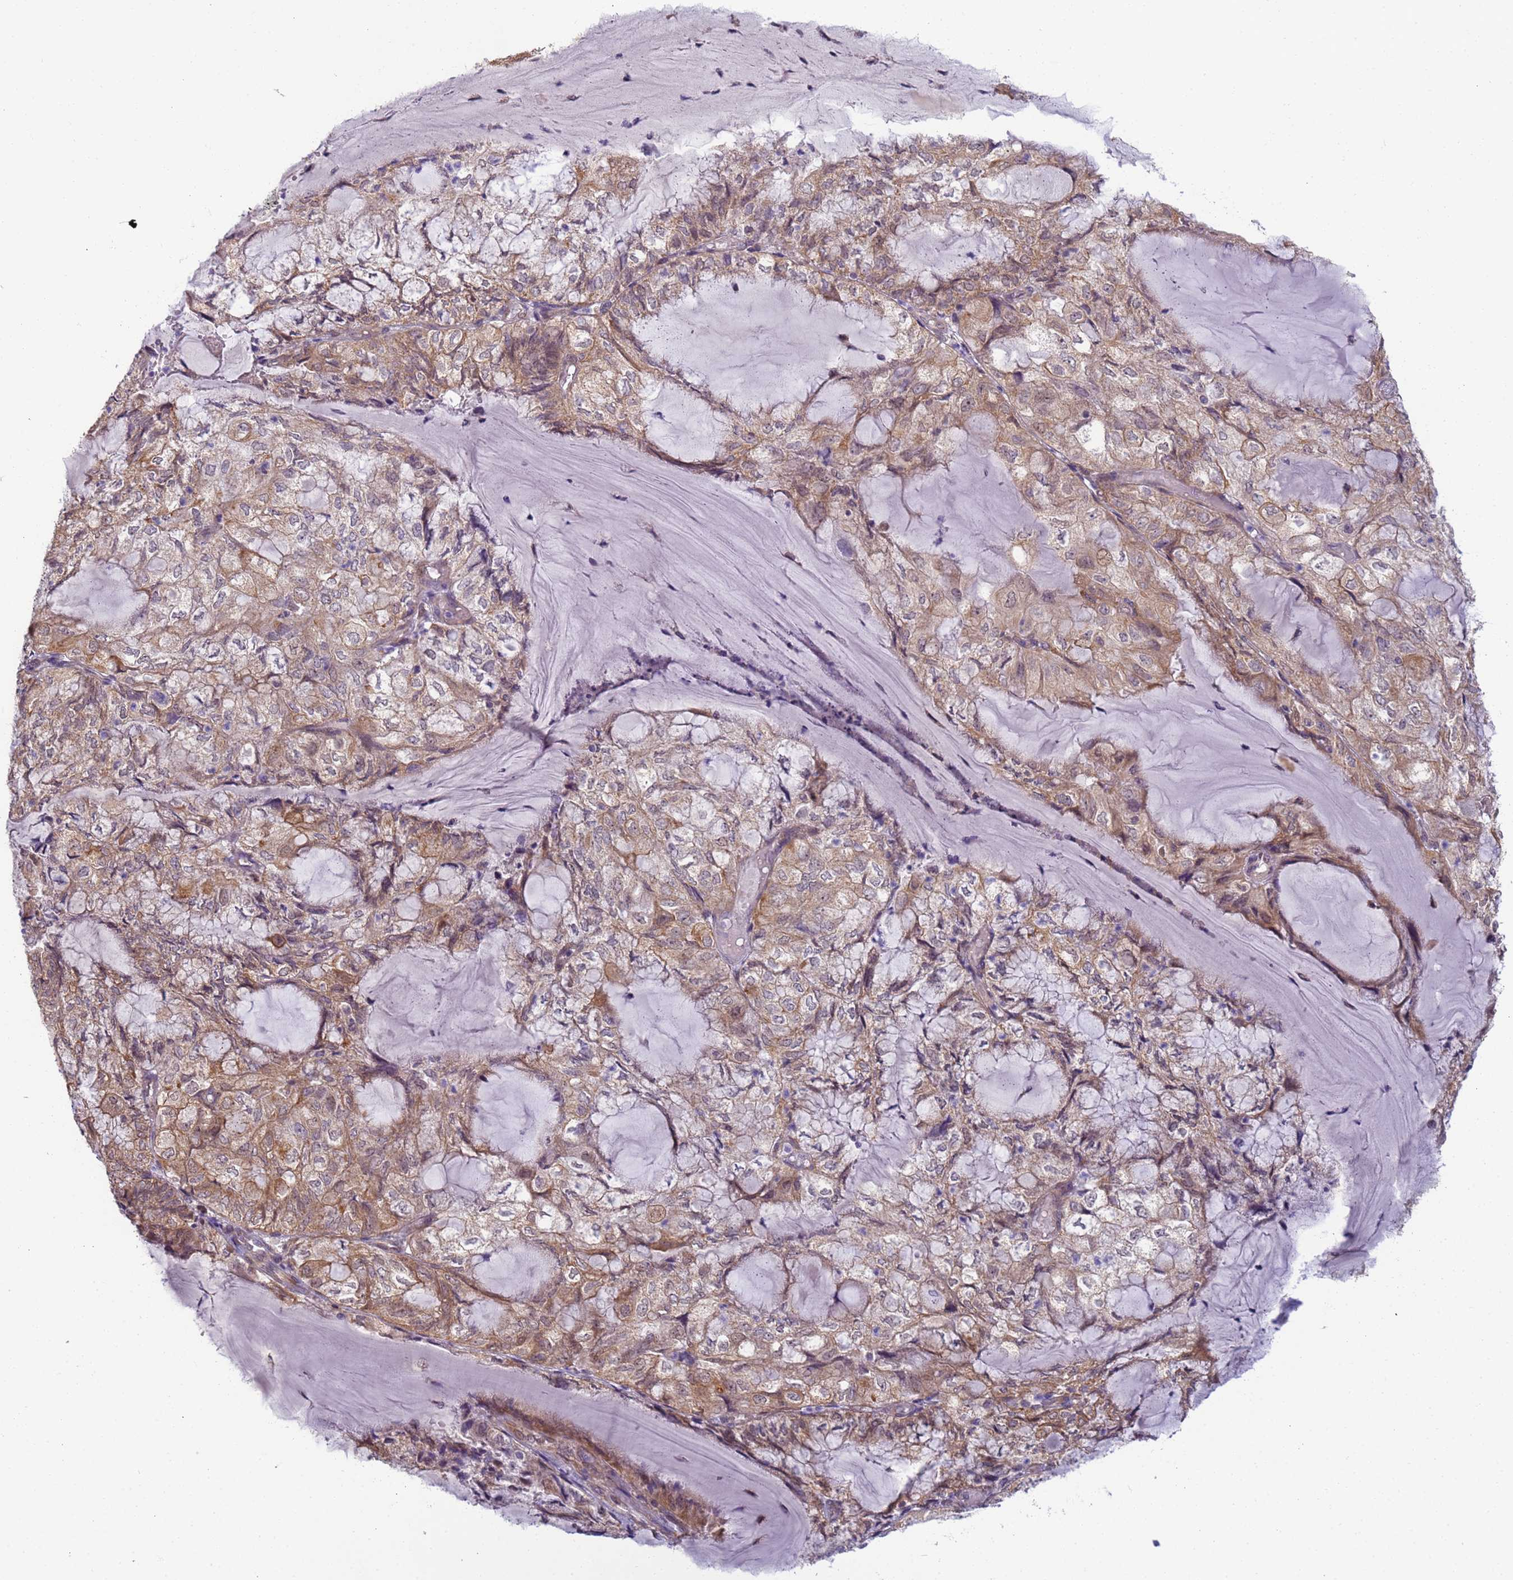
{"staining": {"intensity": "weak", "quantity": "25%-75%", "location": "cytoplasmic/membranous"}, "tissue": "endometrial cancer", "cell_type": "Tumor cells", "image_type": "cancer", "snomed": [{"axis": "morphology", "description": "Adenocarcinoma, NOS"}, {"axis": "topography", "description": "Endometrium"}], "caption": "Protein analysis of adenocarcinoma (endometrial) tissue exhibits weak cytoplasmic/membranous expression in approximately 25%-75% of tumor cells.", "gene": "RAPGEF3", "patient": {"sex": "female", "age": 81}}